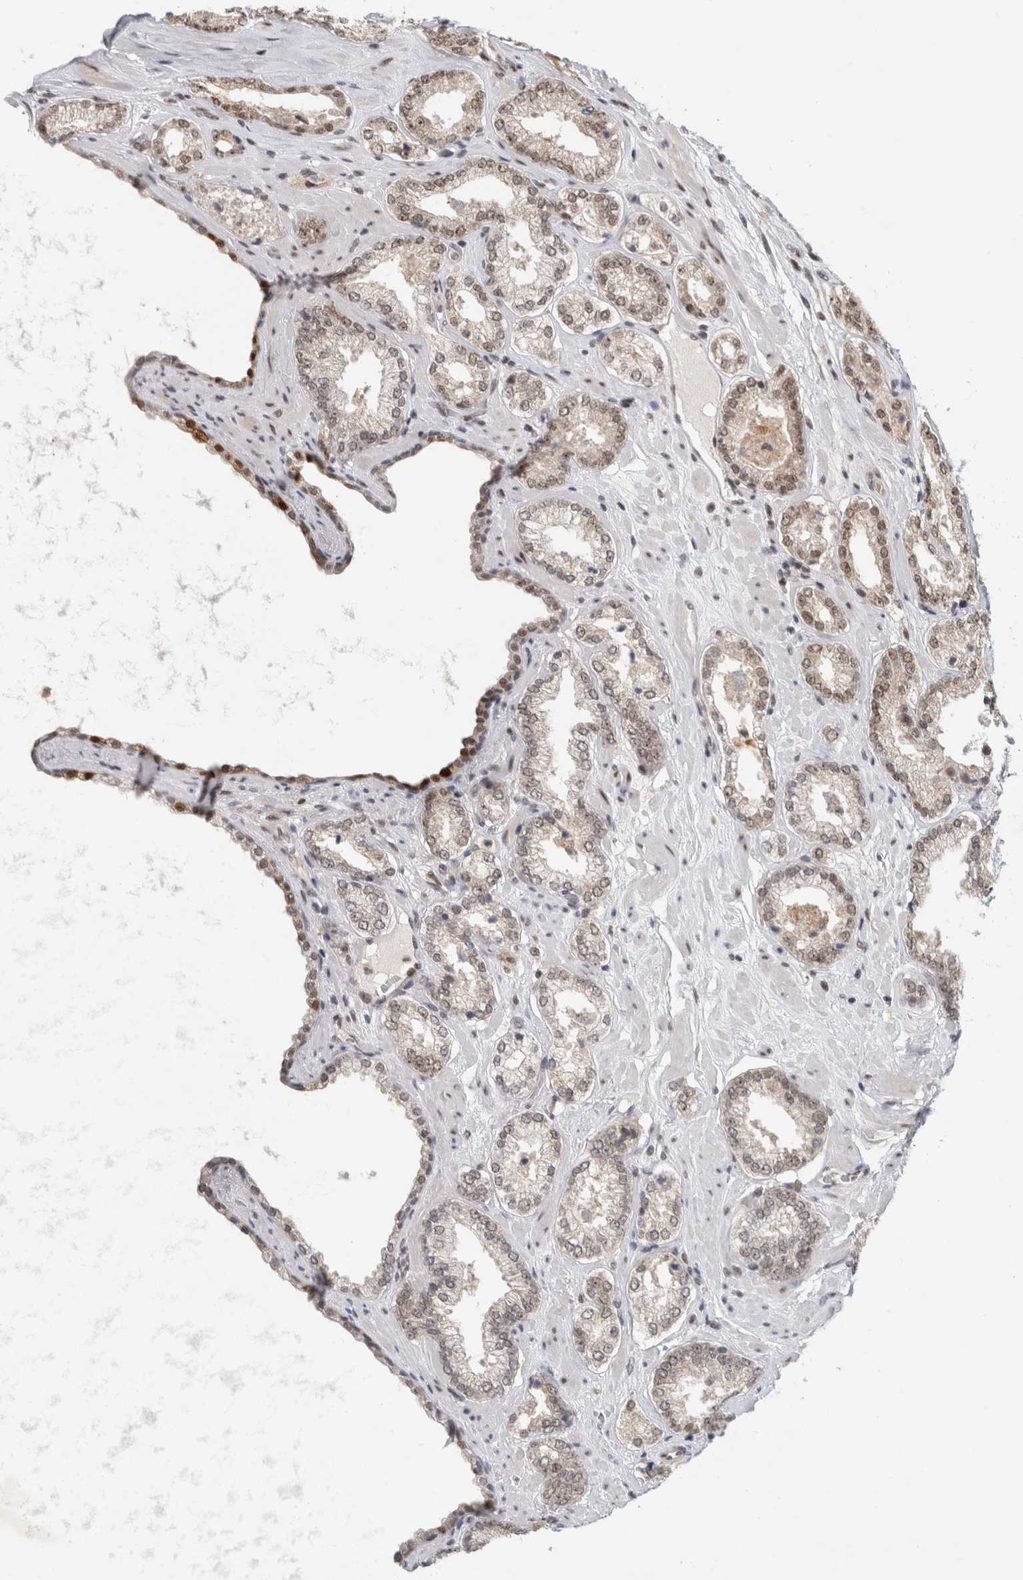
{"staining": {"intensity": "weak", "quantity": "25%-75%", "location": "nuclear"}, "tissue": "prostate cancer", "cell_type": "Tumor cells", "image_type": "cancer", "snomed": [{"axis": "morphology", "description": "Adenocarcinoma, Low grade"}, {"axis": "topography", "description": "Prostate"}], "caption": "Immunohistochemistry histopathology image of neoplastic tissue: human prostate cancer stained using immunohistochemistry demonstrates low levels of weak protein expression localized specifically in the nuclear of tumor cells, appearing as a nuclear brown color.", "gene": "HESX1", "patient": {"sex": "male", "age": 62}}